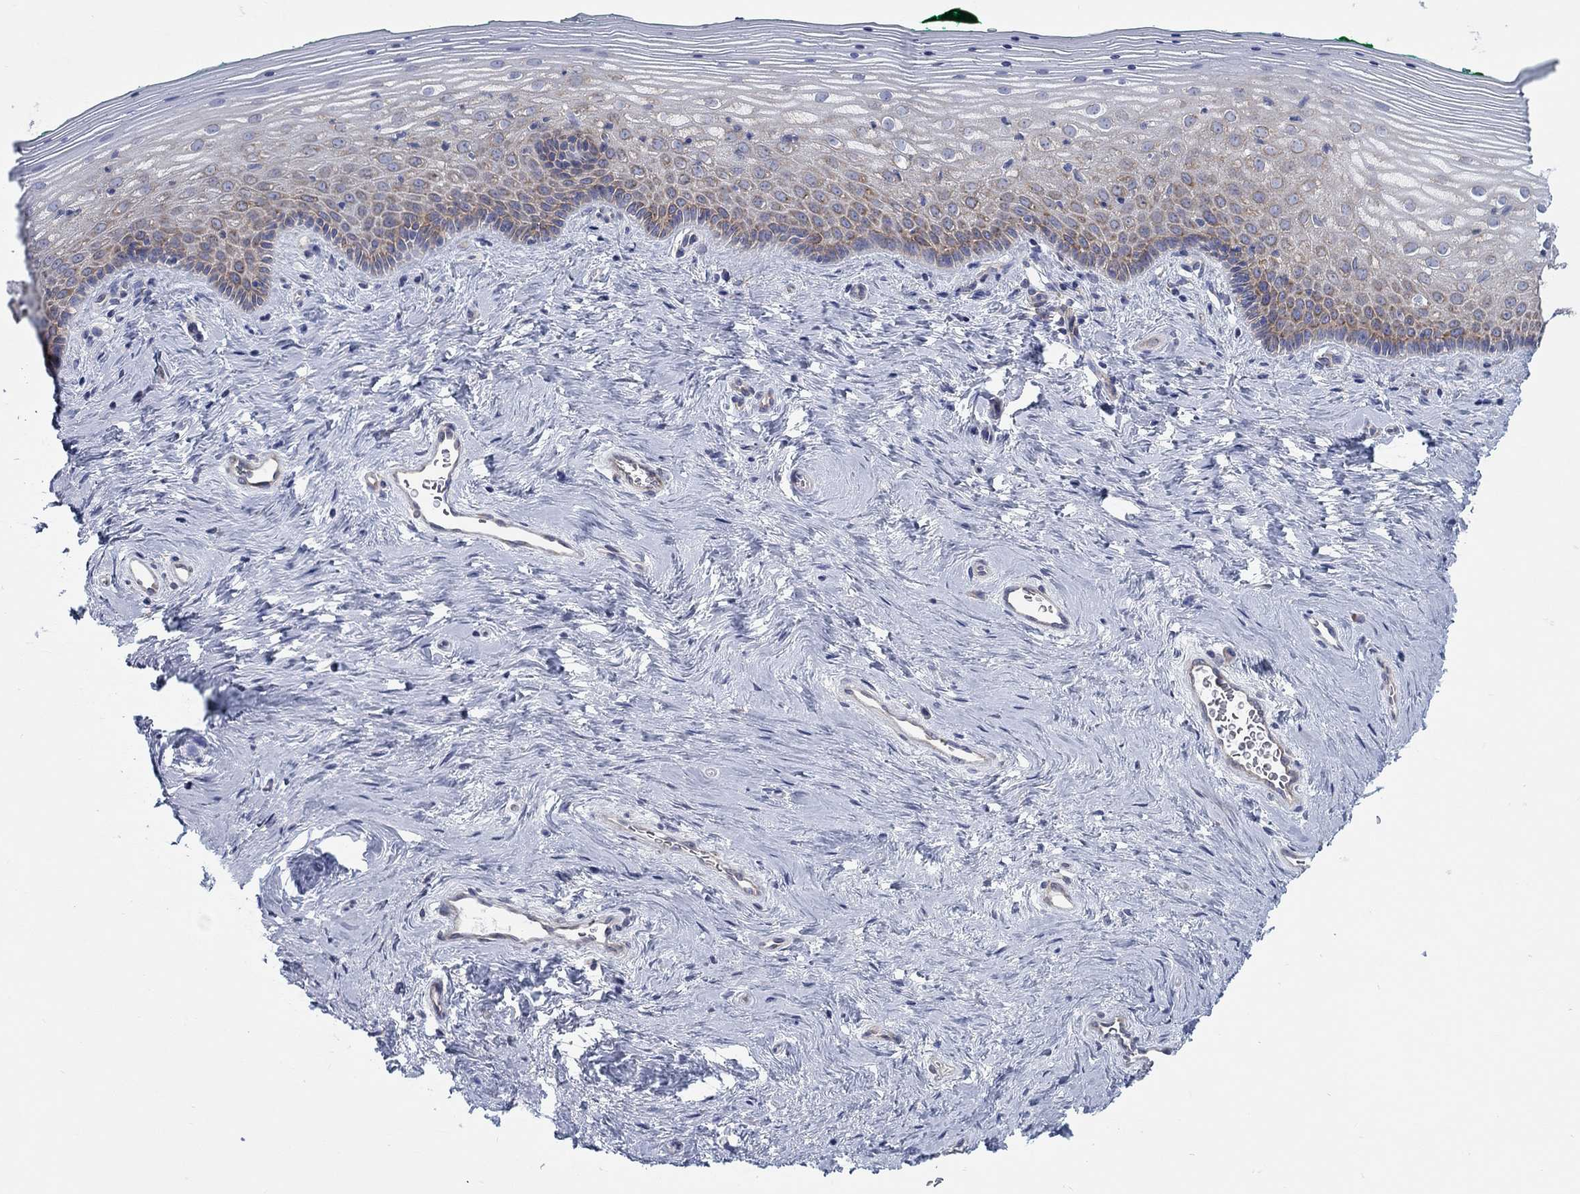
{"staining": {"intensity": "strong", "quantity": "<25%", "location": "cytoplasmic/membranous"}, "tissue": "vagina", "cell_type": "Squamous epithelial cells", "image_type": "normal", "snomed": [{"axis": "morphology", "description": "Normal tissue, NOS"}, {"axis": "topography", "description": "Vagina"}], "caption": "Approximately <25% of squamous epithelial cells in normal human vagina exhibit strong cytoplasmic/membranous protein positivity as visualized by brown immunohistochemical staining.", "gene": "TMEM59", "patient": {"sex": "female", "age": 45}}